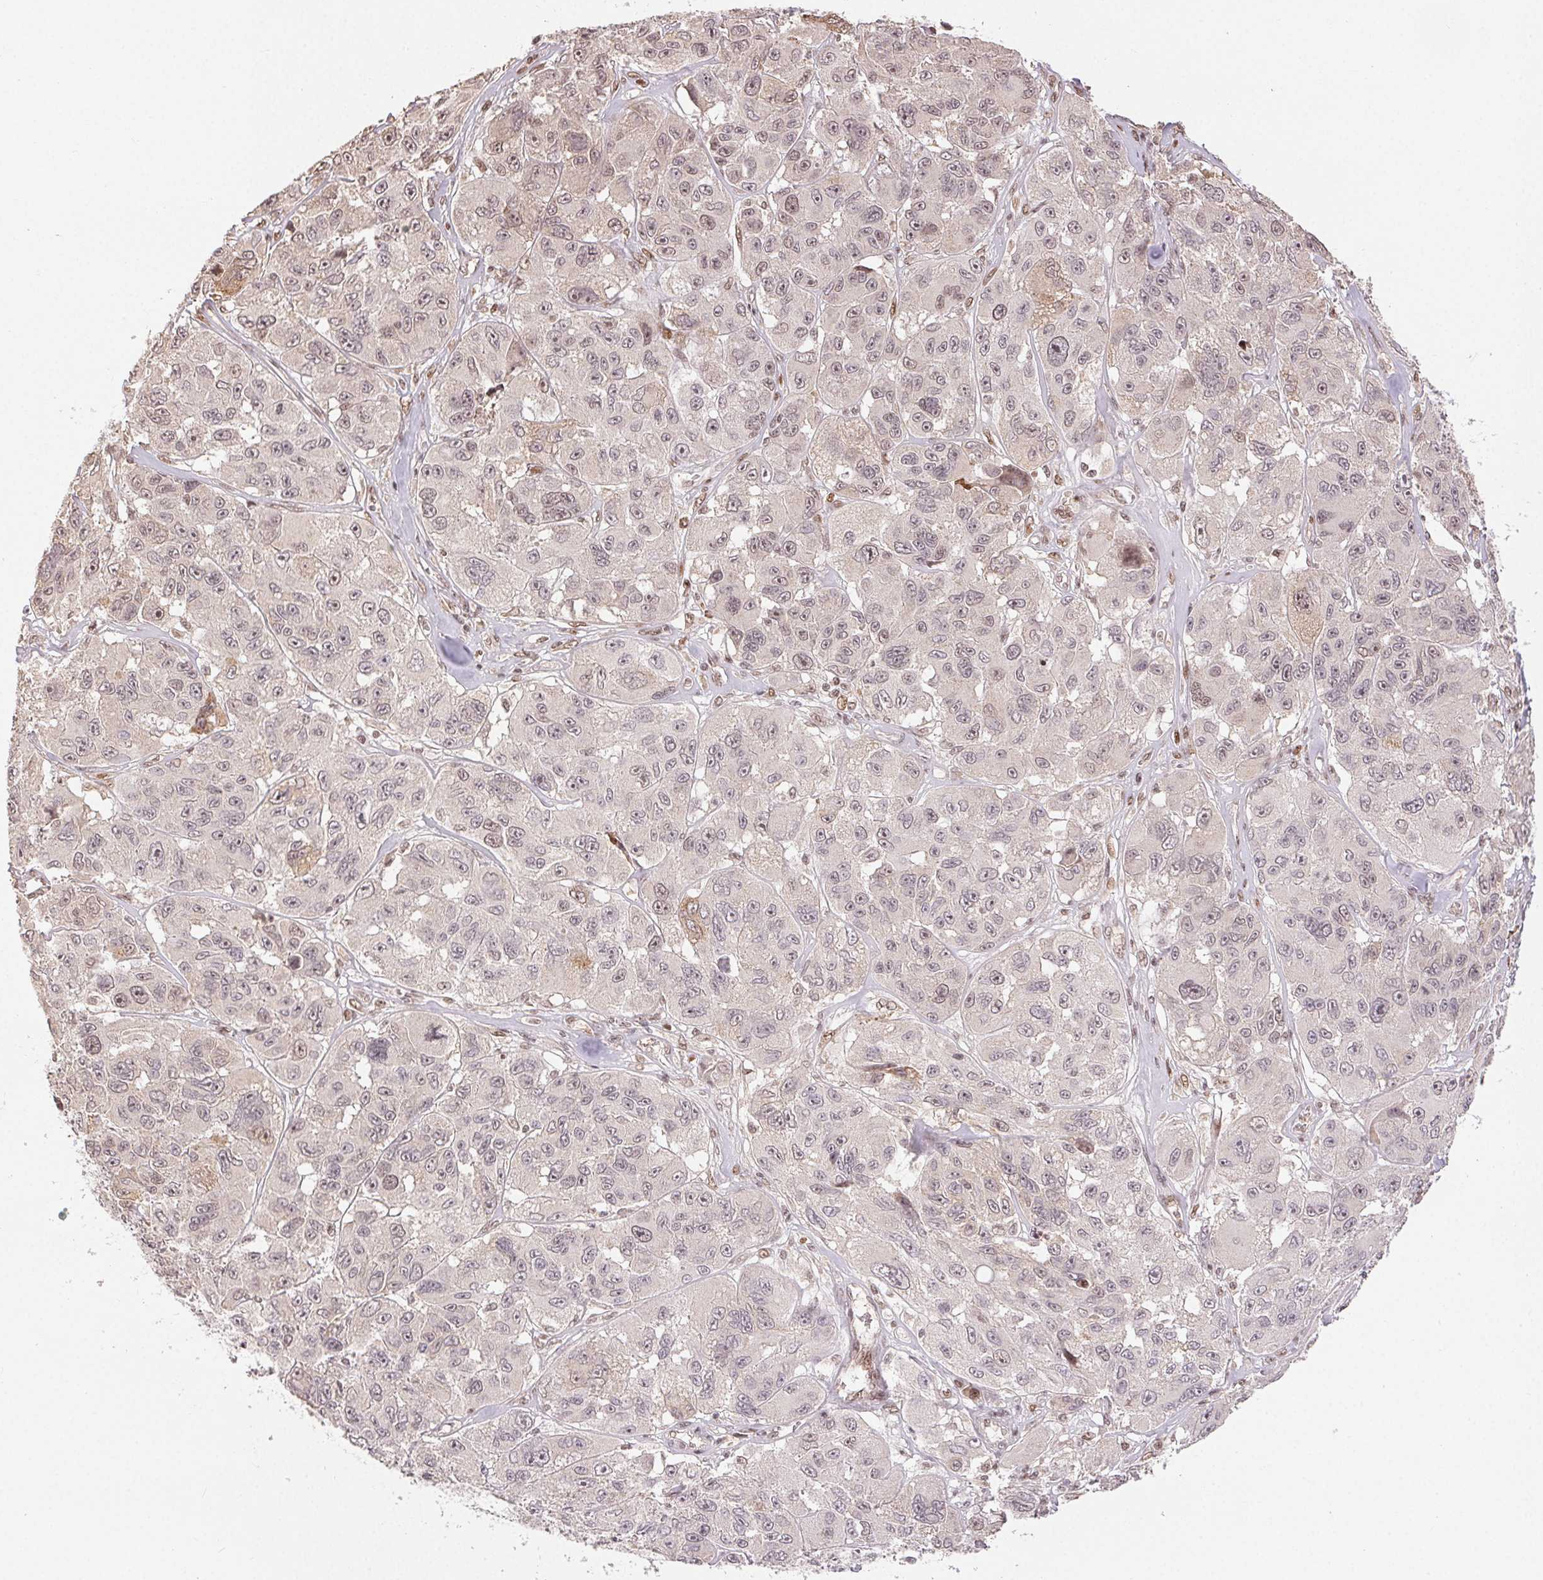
{"staining": {"intensity": "weak", "quantity": "<25%", "location": "cytoplasmic/membranous"}, "tissue": "melanoma", "cell_type": "Tumor cells", "image_type": "cancer", "snomed": [{"axis": "morphology", "description": "Malignant melanoma, NOS"}, {"axis": "topography", "description": "Skin"}], "caption": "Immunohistochemistry (IHC) of melanoma displays no staining in tumor cells. (DAB immunohistochemistry visualized using brightfield microscopy, high magnification).", "gene": "MAPKAPK2", "patient": {"sex": "female", "age": 66}}